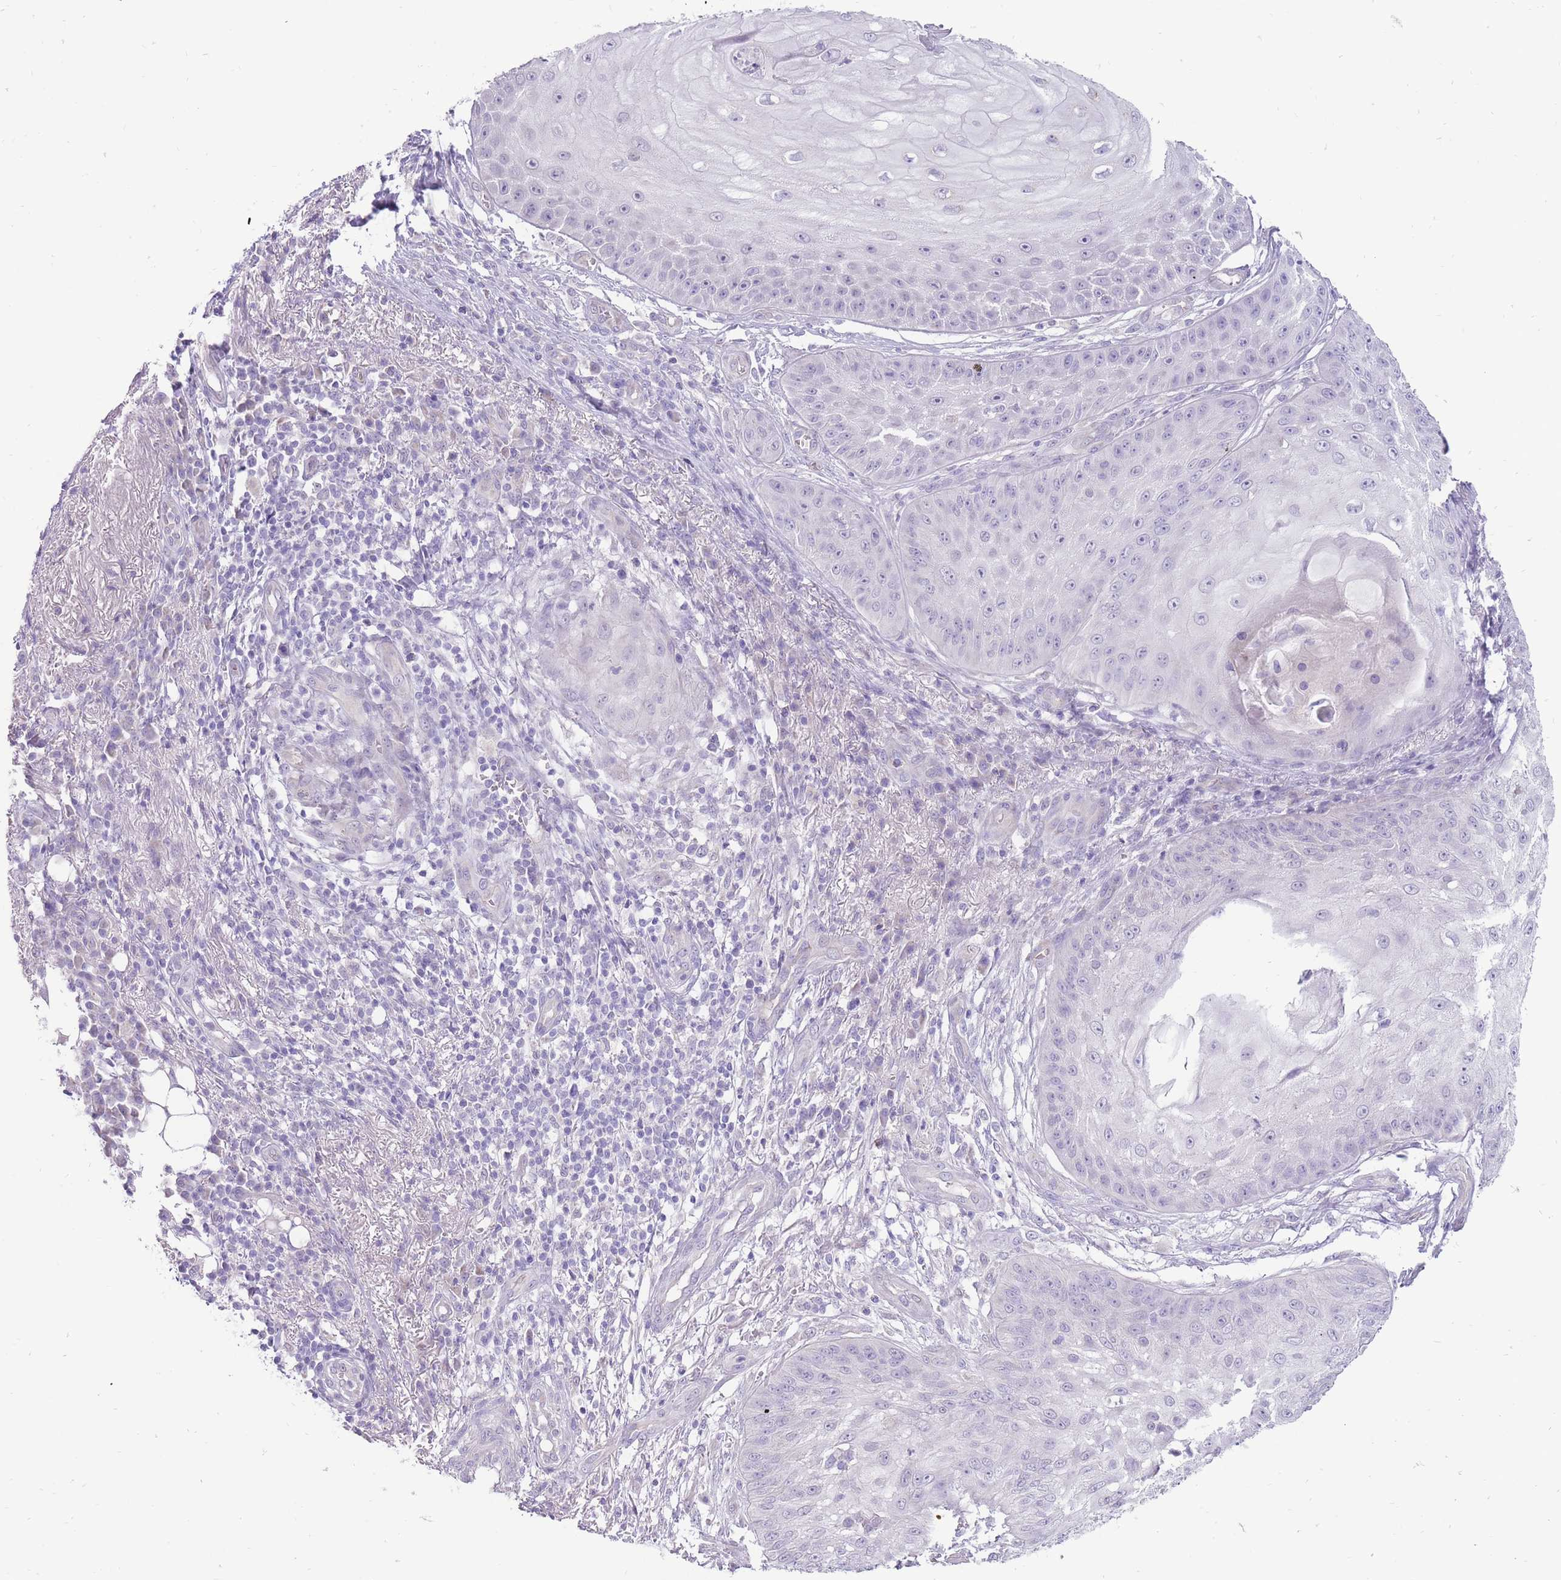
{"staining": {"intensity": "negative", "quantity": "none", "location": "none"}, "tissue": "skin cancer", "cell_type": "Tumor cells", "image_type": "cancer", "snomed": [{"axis": "morphology", "description": "Squamous cell carcinoma, NOS"}, {"axis": "topography", "description": "Skin"}], "caption": "Human squamous cell carcinoma (skin) stained for a protein using immunohistochemistry displays no expression in tumor cells.", "gene": "ERICH4", "patient": {"sex": "male", "age": 70}}